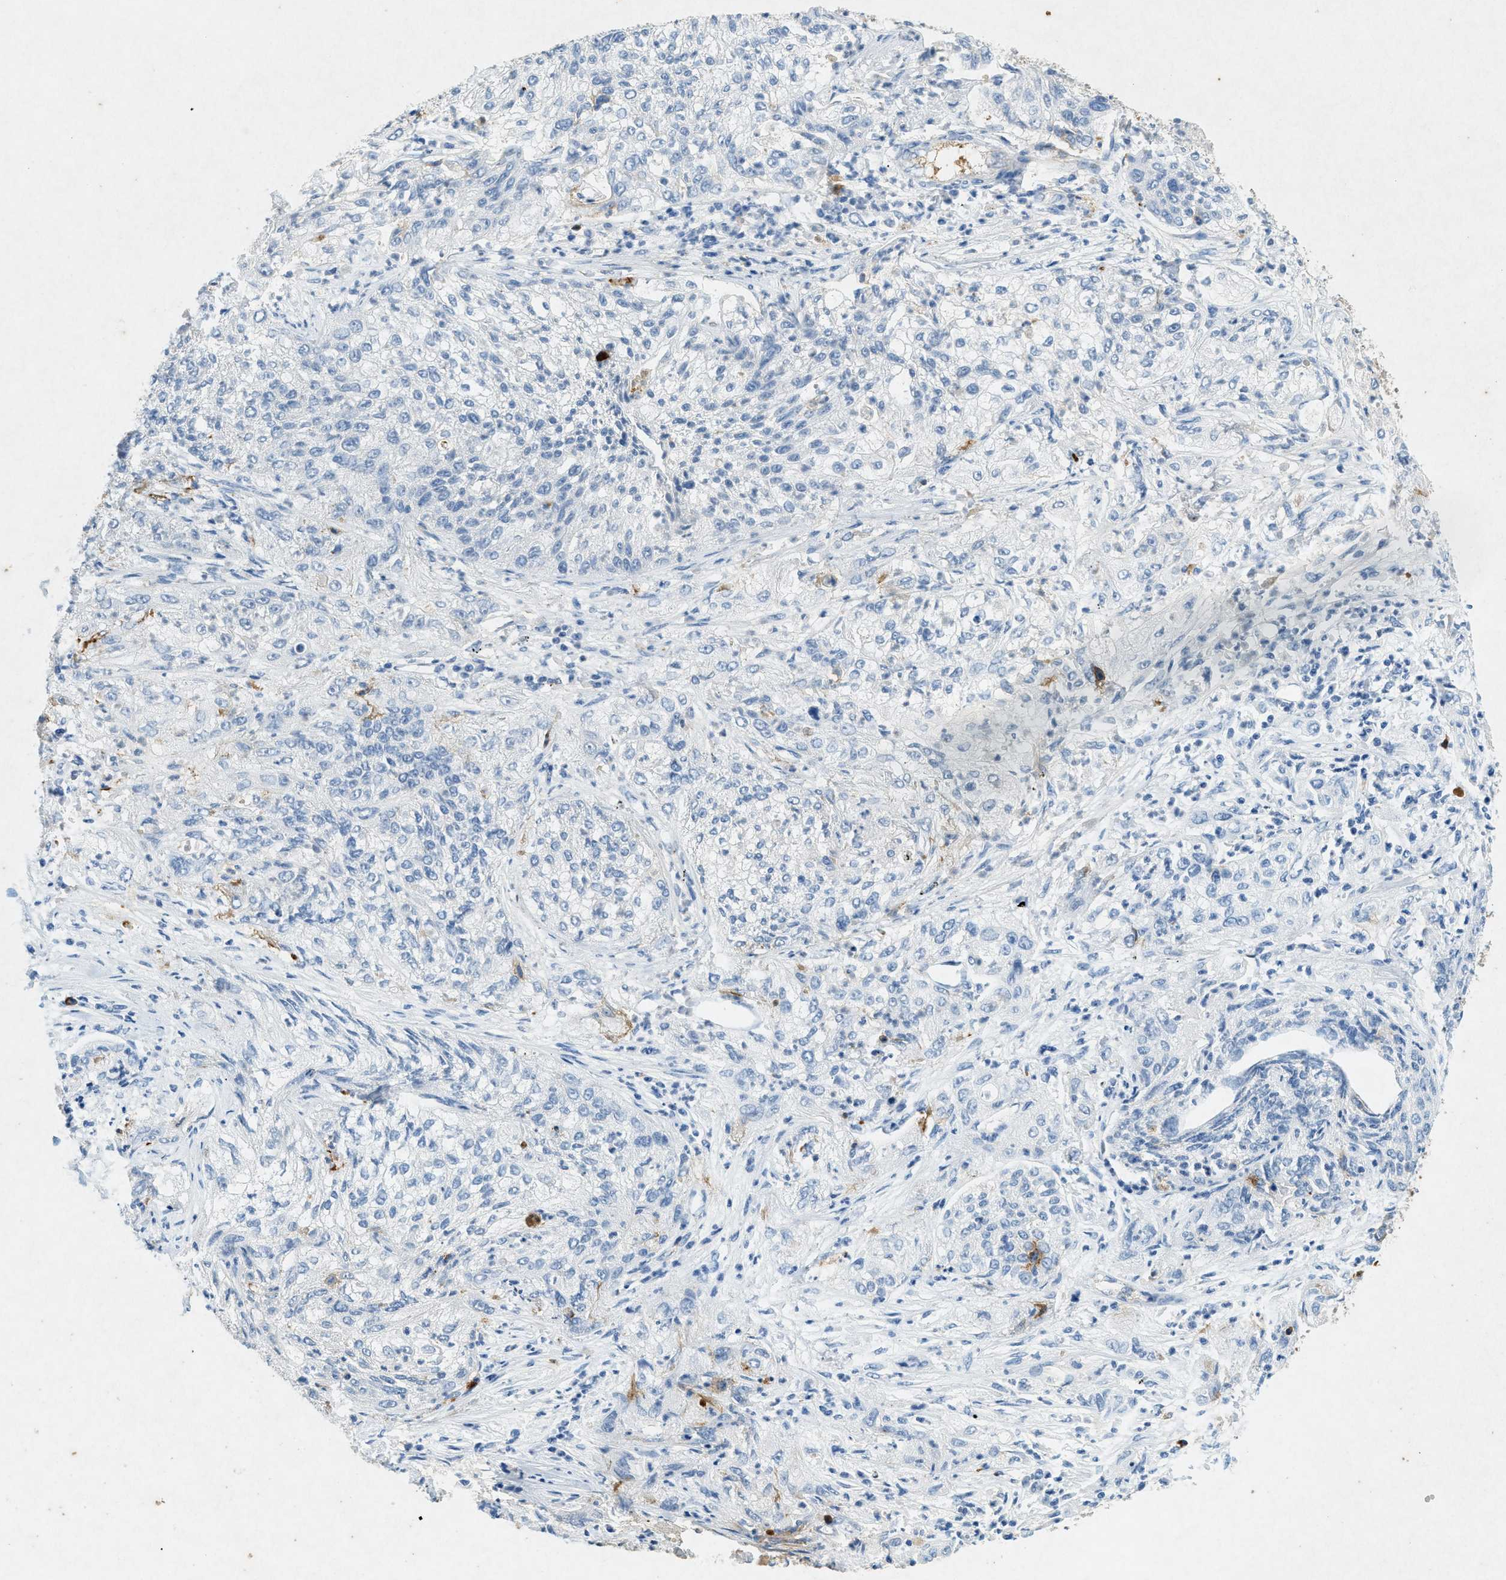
{"staining": {"intensity": "negative", "quantity": "none", "location": "none"}, "tissue": "lung cancer", "cell_type": "Tumor cells", "image_type": "cancer", "snomed": [{"axis": "morphology", "description": "Inflammation, NOS"}, {"axis": "morphology", "description": "Squamous cell carcinoma, NOS"}, {"axis": "topography", "description": "Lymph node"}, {"axis": "topography", "description": "Soft tissue"}, {"axis": "topography", "description": "Lung"}], "caption": "A histopathology image of human lung squamous cell carcinoma is negative for staining in tumor cells.", "gene": "F2", "patient": {"sex": "male", "age": 66}}